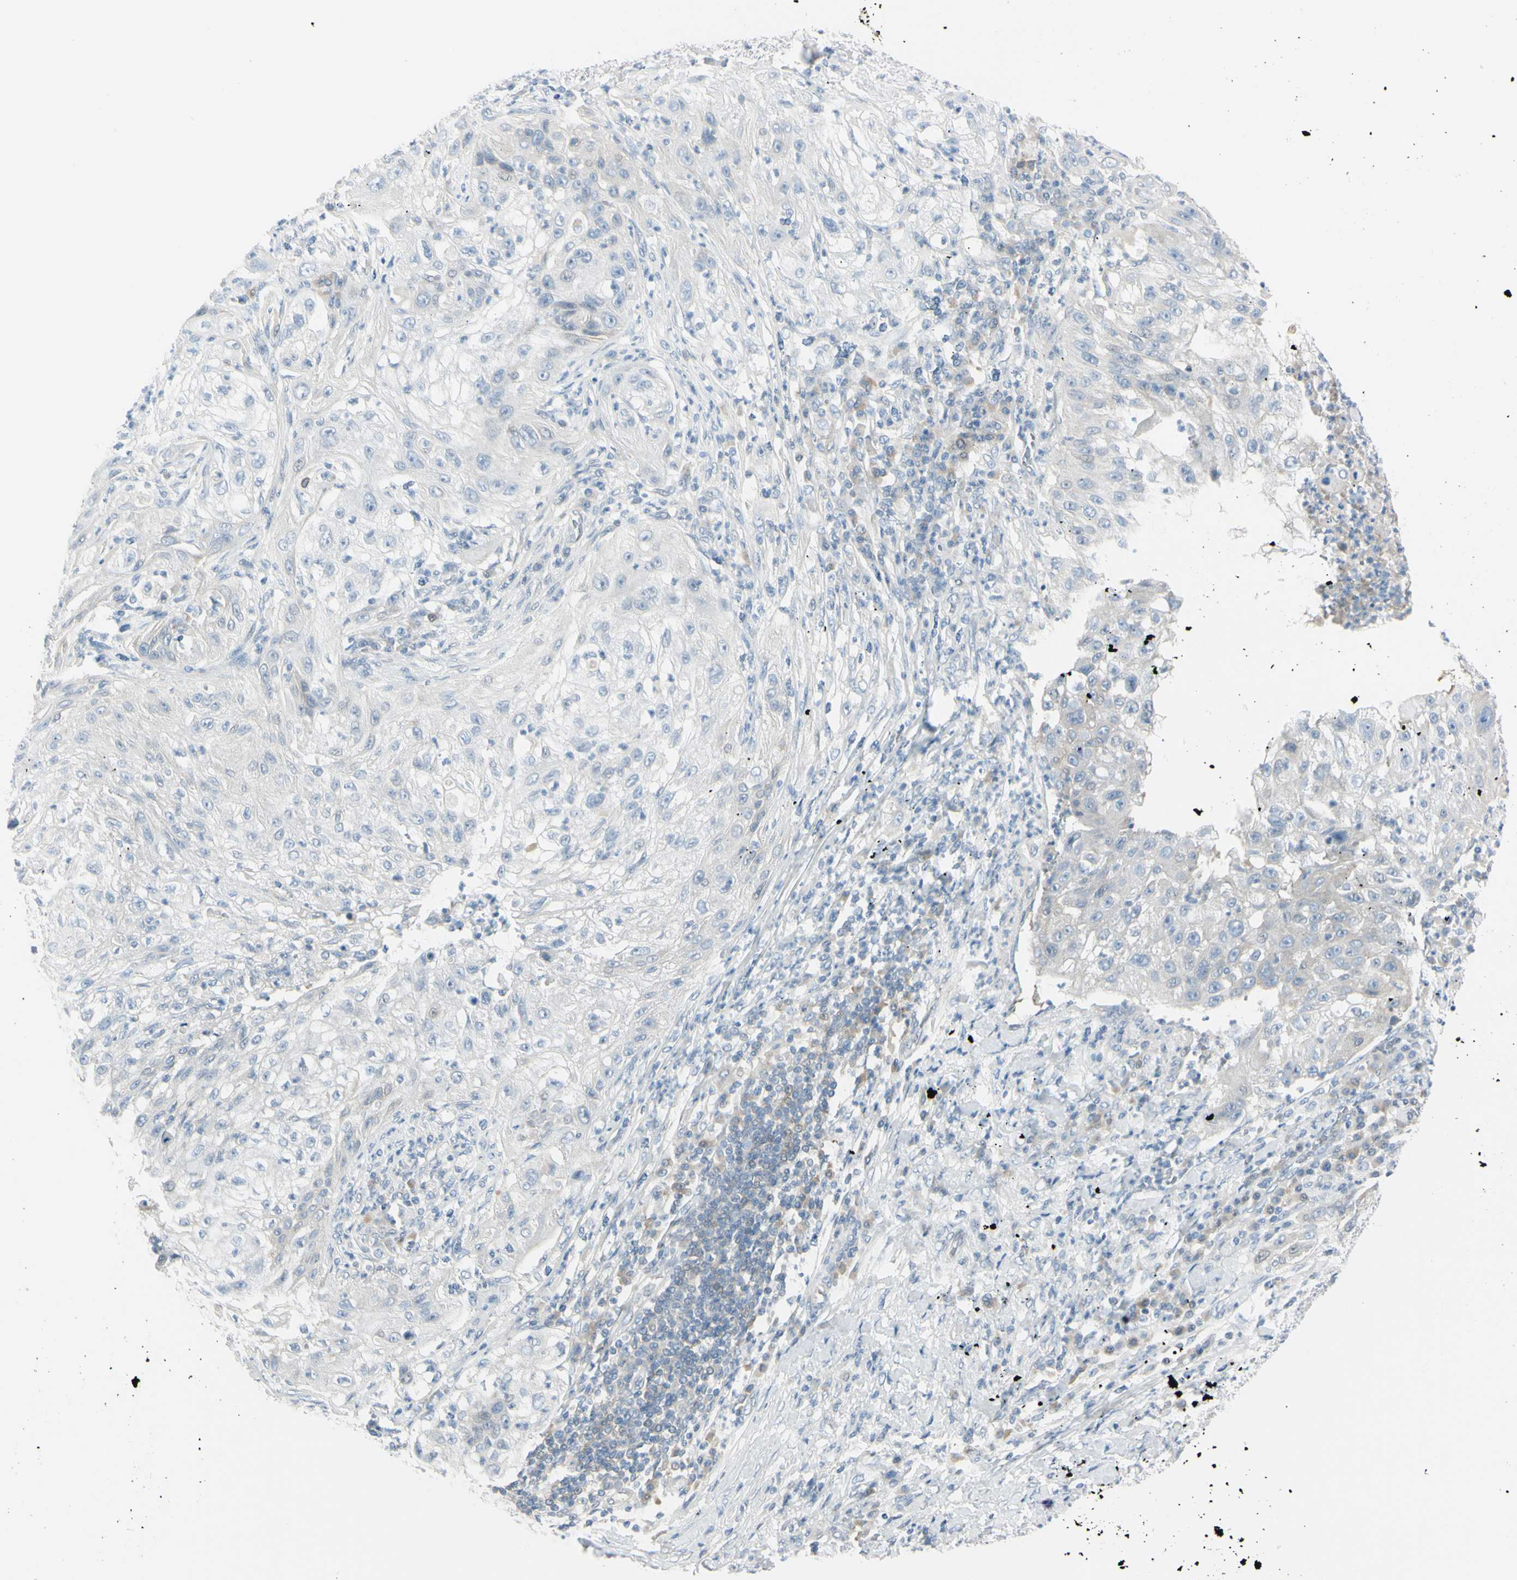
{"staining": {"intensity": "negative", "quantity": "none", "location": "none"}, "tissue": "lung cancer", "cell_type": "Tumor cells", "image_type": "cancer", "snomed": [{"axis": "morphology", "description": "Inflammation, NOS"}, {"axis": "morphology", "description": "Squamous cell carcinoma, NOS"}, {"axis": "topography", "description": "Lymph node"}, {"axis": "topography", "description": "Soft tissue"}, {"axis": "topography", "description": "Lung"}], "caption": "This is a photomicrograph of IHC staining of squamous cell carcinoma (lung), which shows no positivity in tumor cells.", "gene": "ASB9", "patient": {"sex": "male", "age": 66}}